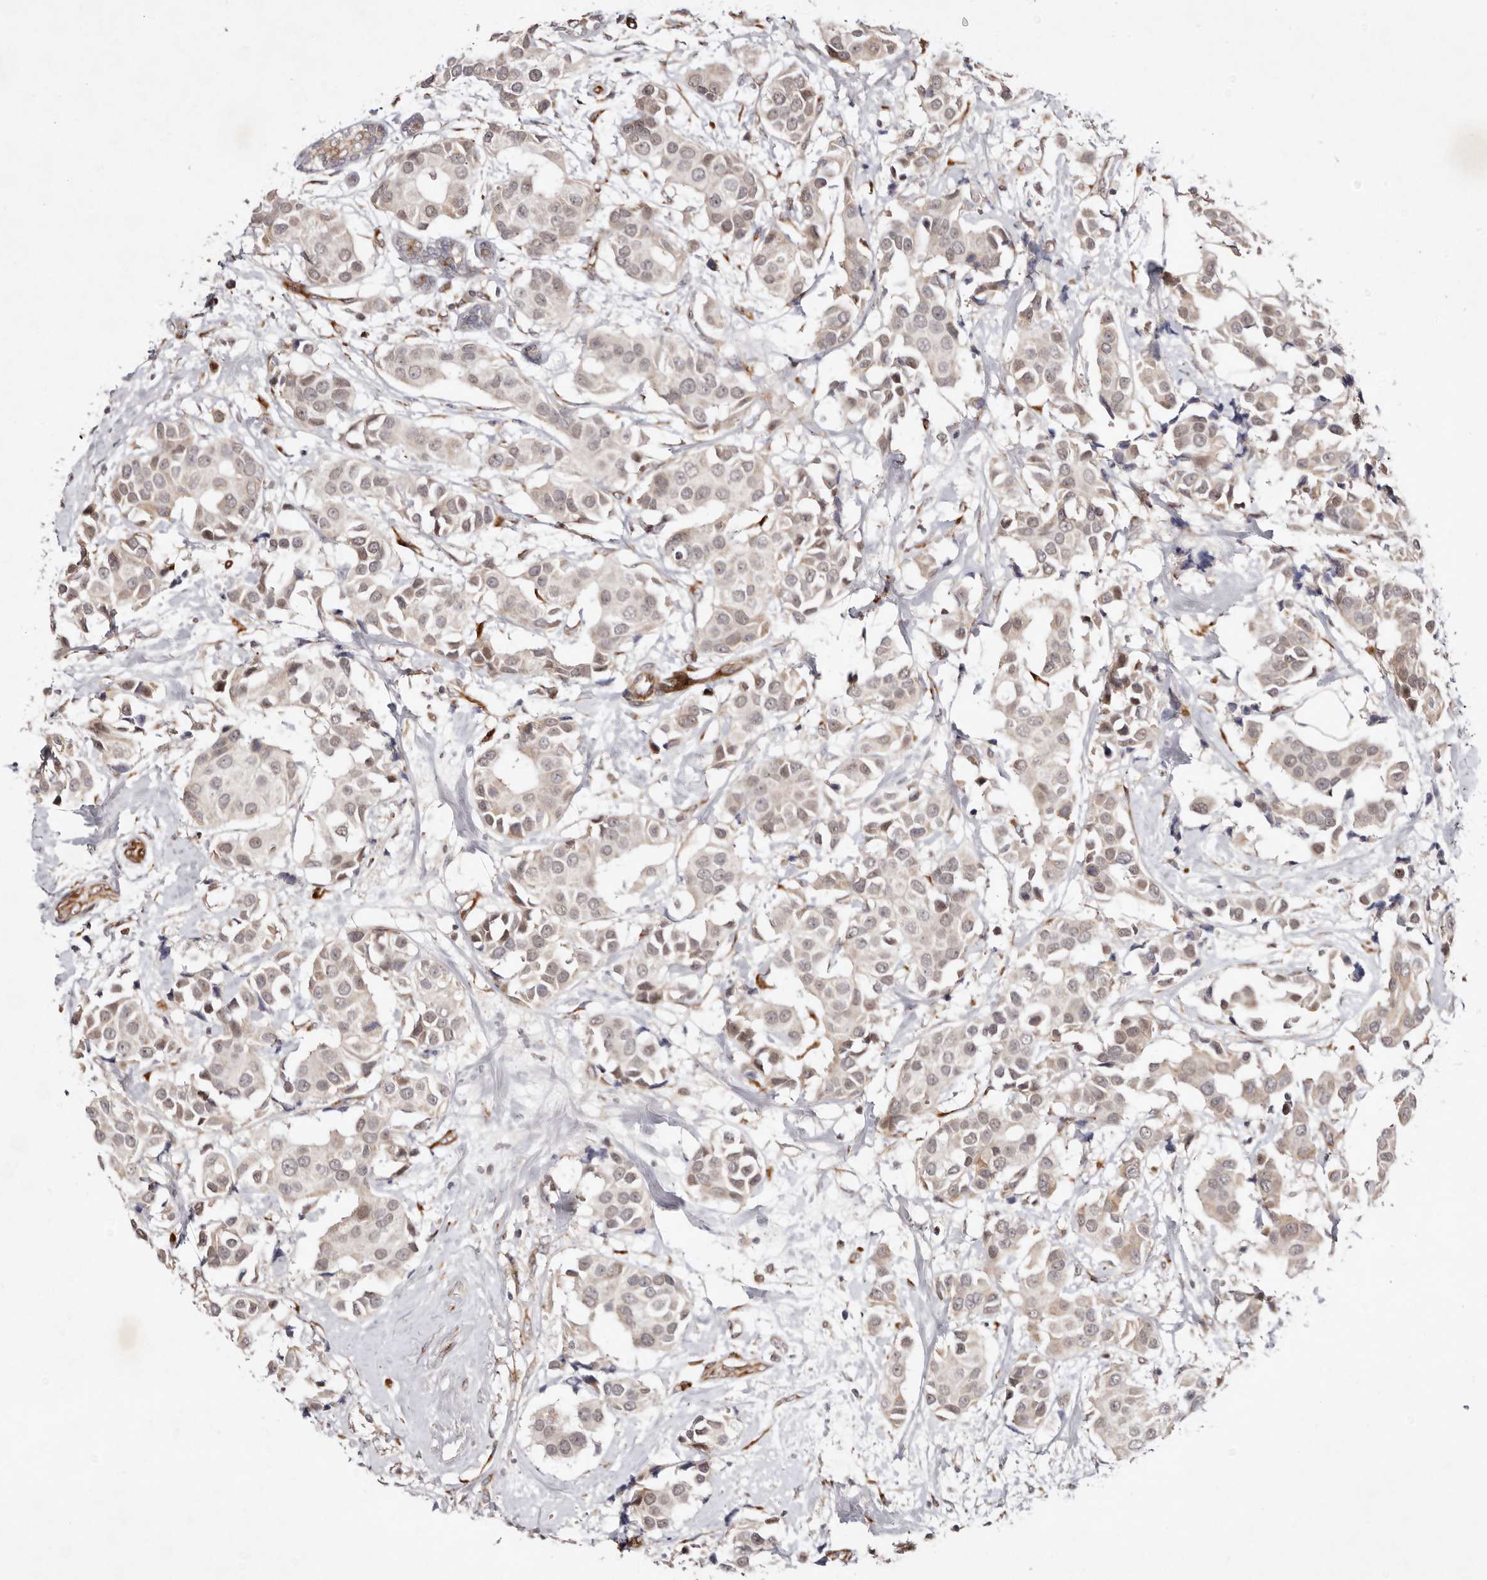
{"staining": {"intensity": "weak", "quantity": "25%-75%", "location": "nuclear"}, "tissue": "breast cancer", "cell_type": "Tumor cells", "image_type": "cancer", "snomed": [{"axis": "morphology", "description": "Normal tissue, NOS"}, {"axis": "morphology", "description": "Duct carcinoma"}, {"axis": "topography", "description": "Breast"}], "caption": "Breast infiltrating ductal carcinoma stained for a protein reveals weak nuclear positivity in tumor cells.", "gene": "BCL2L15", "patient": {"sex": "female", "age": 39}}